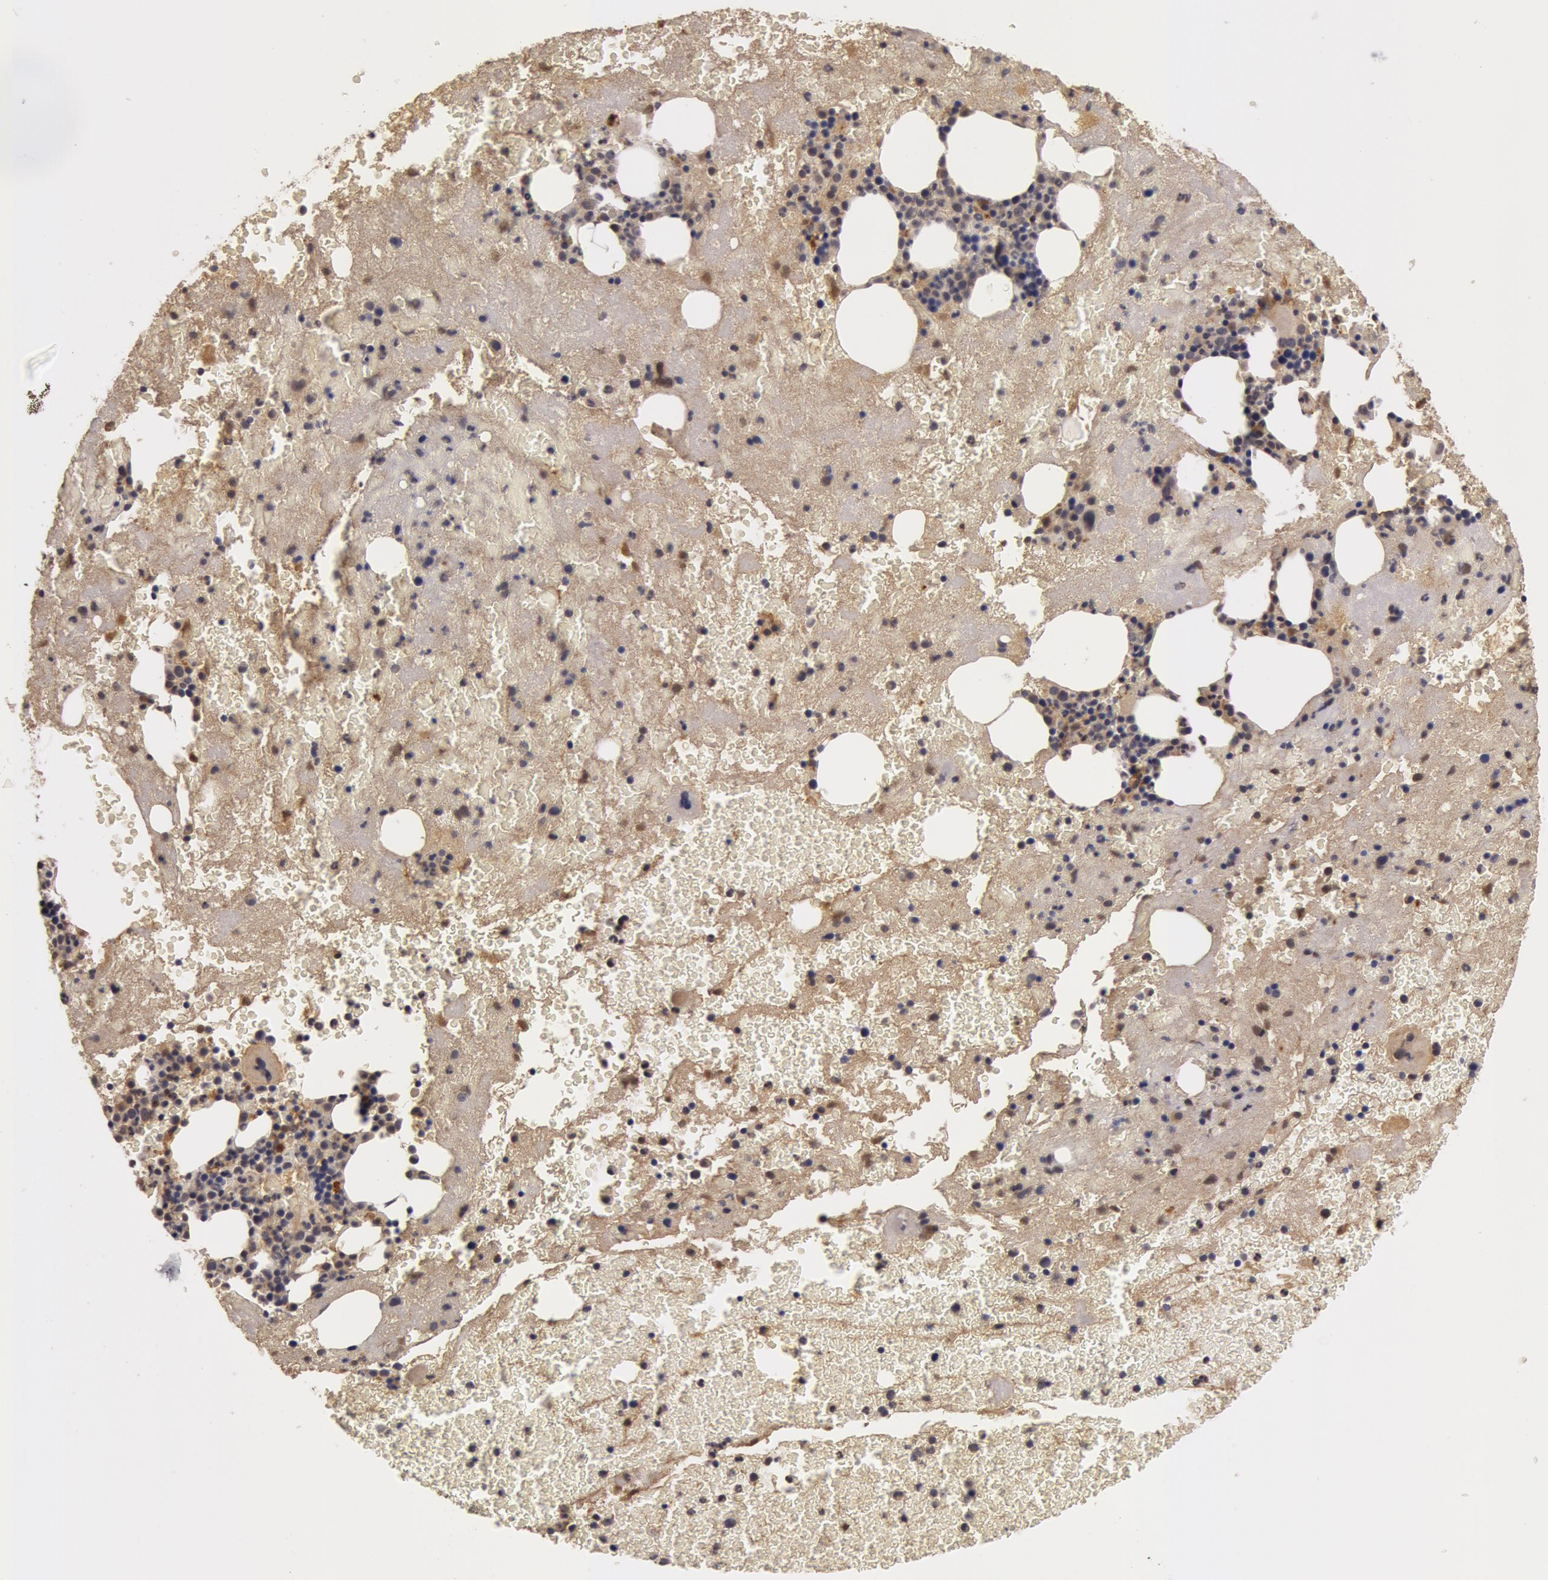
{"staining": {"intensity": "weak", "quantity": "25%-75%", "location": "cytoplasmic/membranous"}, "tissue": "bone marrow", "cell_type": "Hematopoietic cells", "image_type": "normal", "snomed": [{"axis": "morphology", "description": "Normal tissue, NOS"}, {"axis": "topography", "description": "Bone marrow"}], "caption": "DAB immunohistochemical staining of unremarkable human bone marrow shows weak cytoplasmic/membranous protein positivity in about 25%-75% of hematopoietic cells.", "gene": "BCHE", "patient": {"sex": "male", "age": 76}}